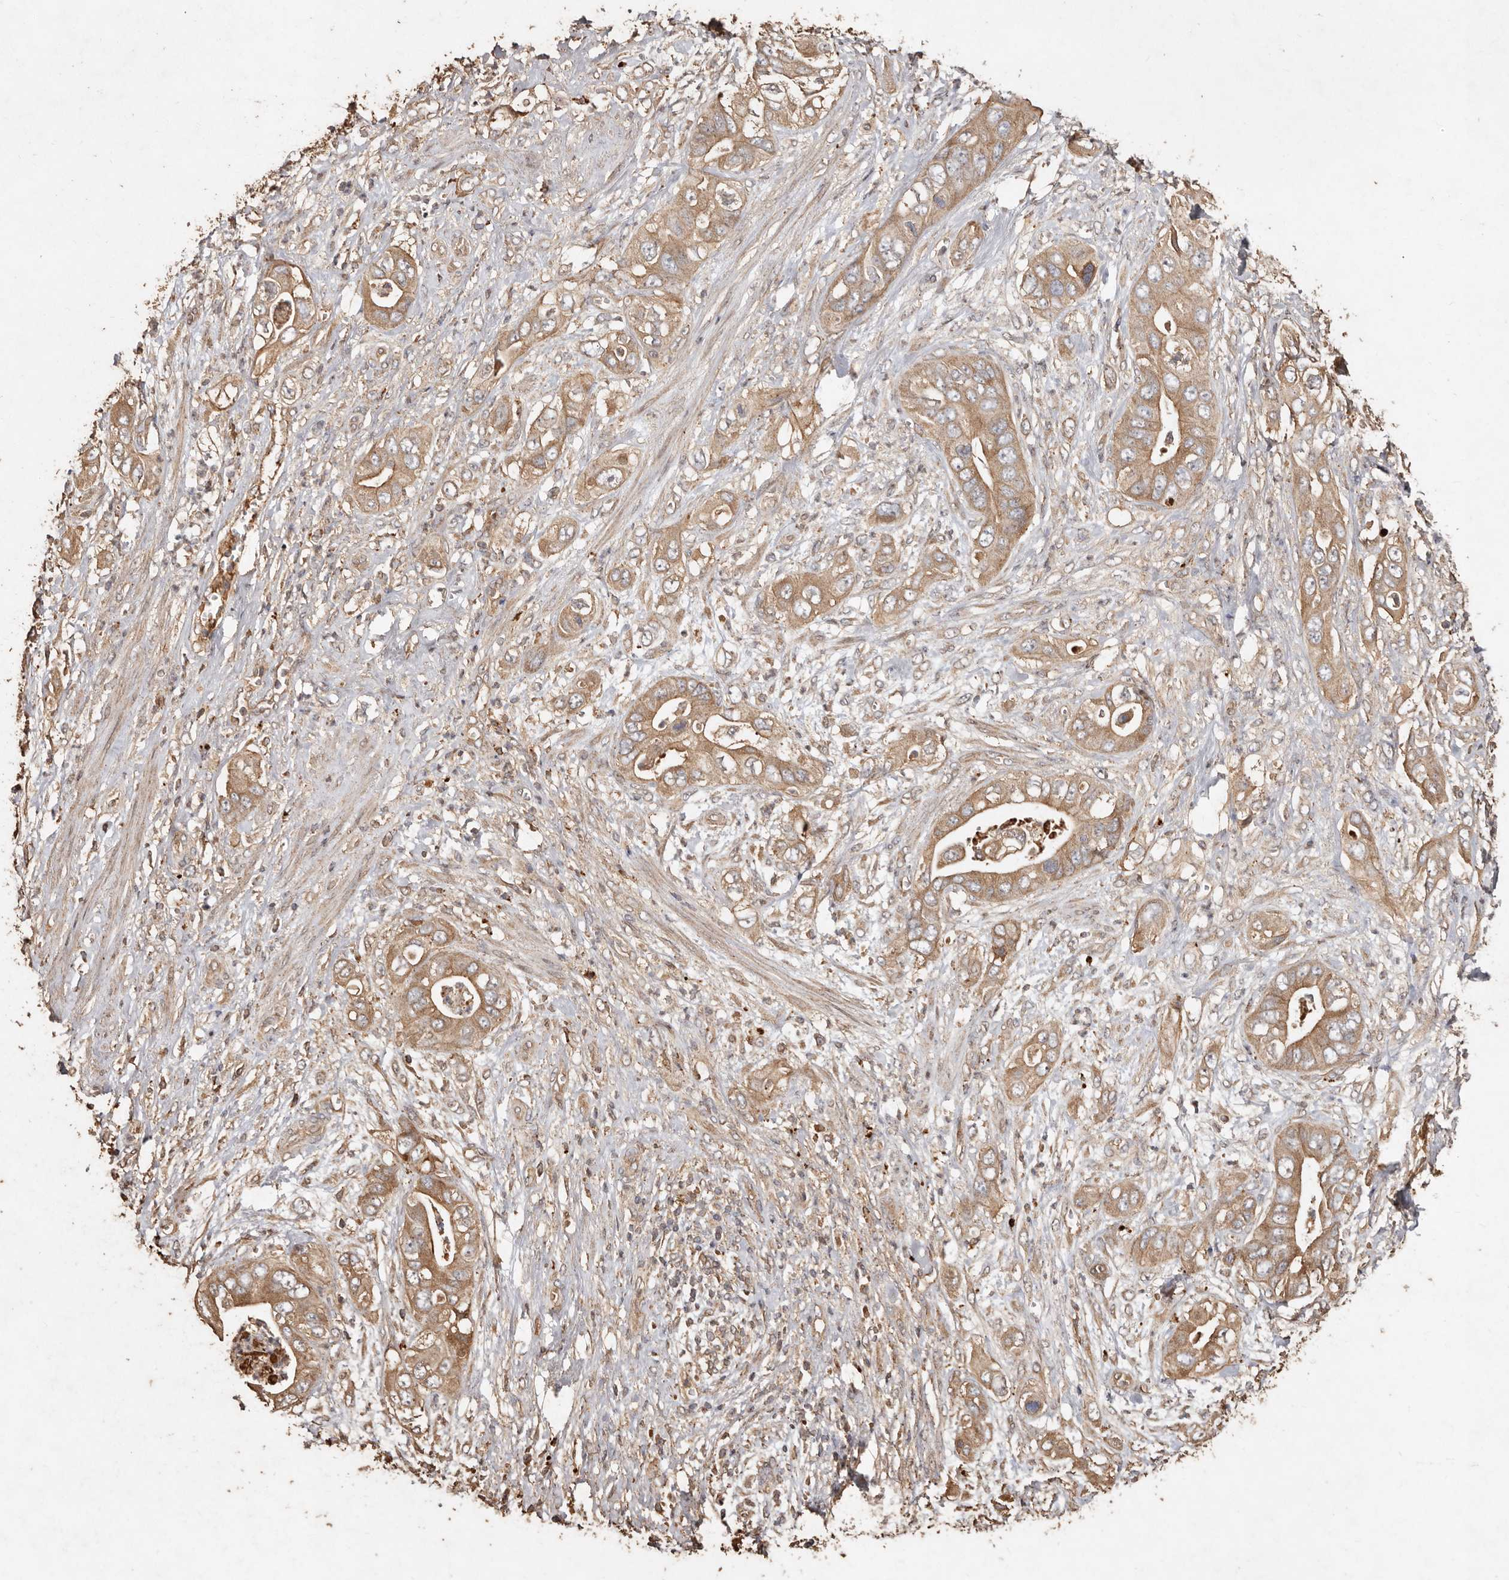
{"staining": {"intensity": "moderate", "quantity": ">75%", "location": "cytoplasmic/membranous"}, "tissue": "pancreatic cancer", "cell_type": "Tumor cells", "image_type": "cancer", "snomed": [{"axis": "morphology", "description": "Adenocarcinoma, NOS"}, {"axis": "topography", "description": "Pancreas"}], "caption": "Pancreatic cancer stained for a protein demonstrates moderate cytoplasmic/membranous positivity in tumor cells.", "gene": "FARS2", "patient": {"sex": "female", "age": 78}}